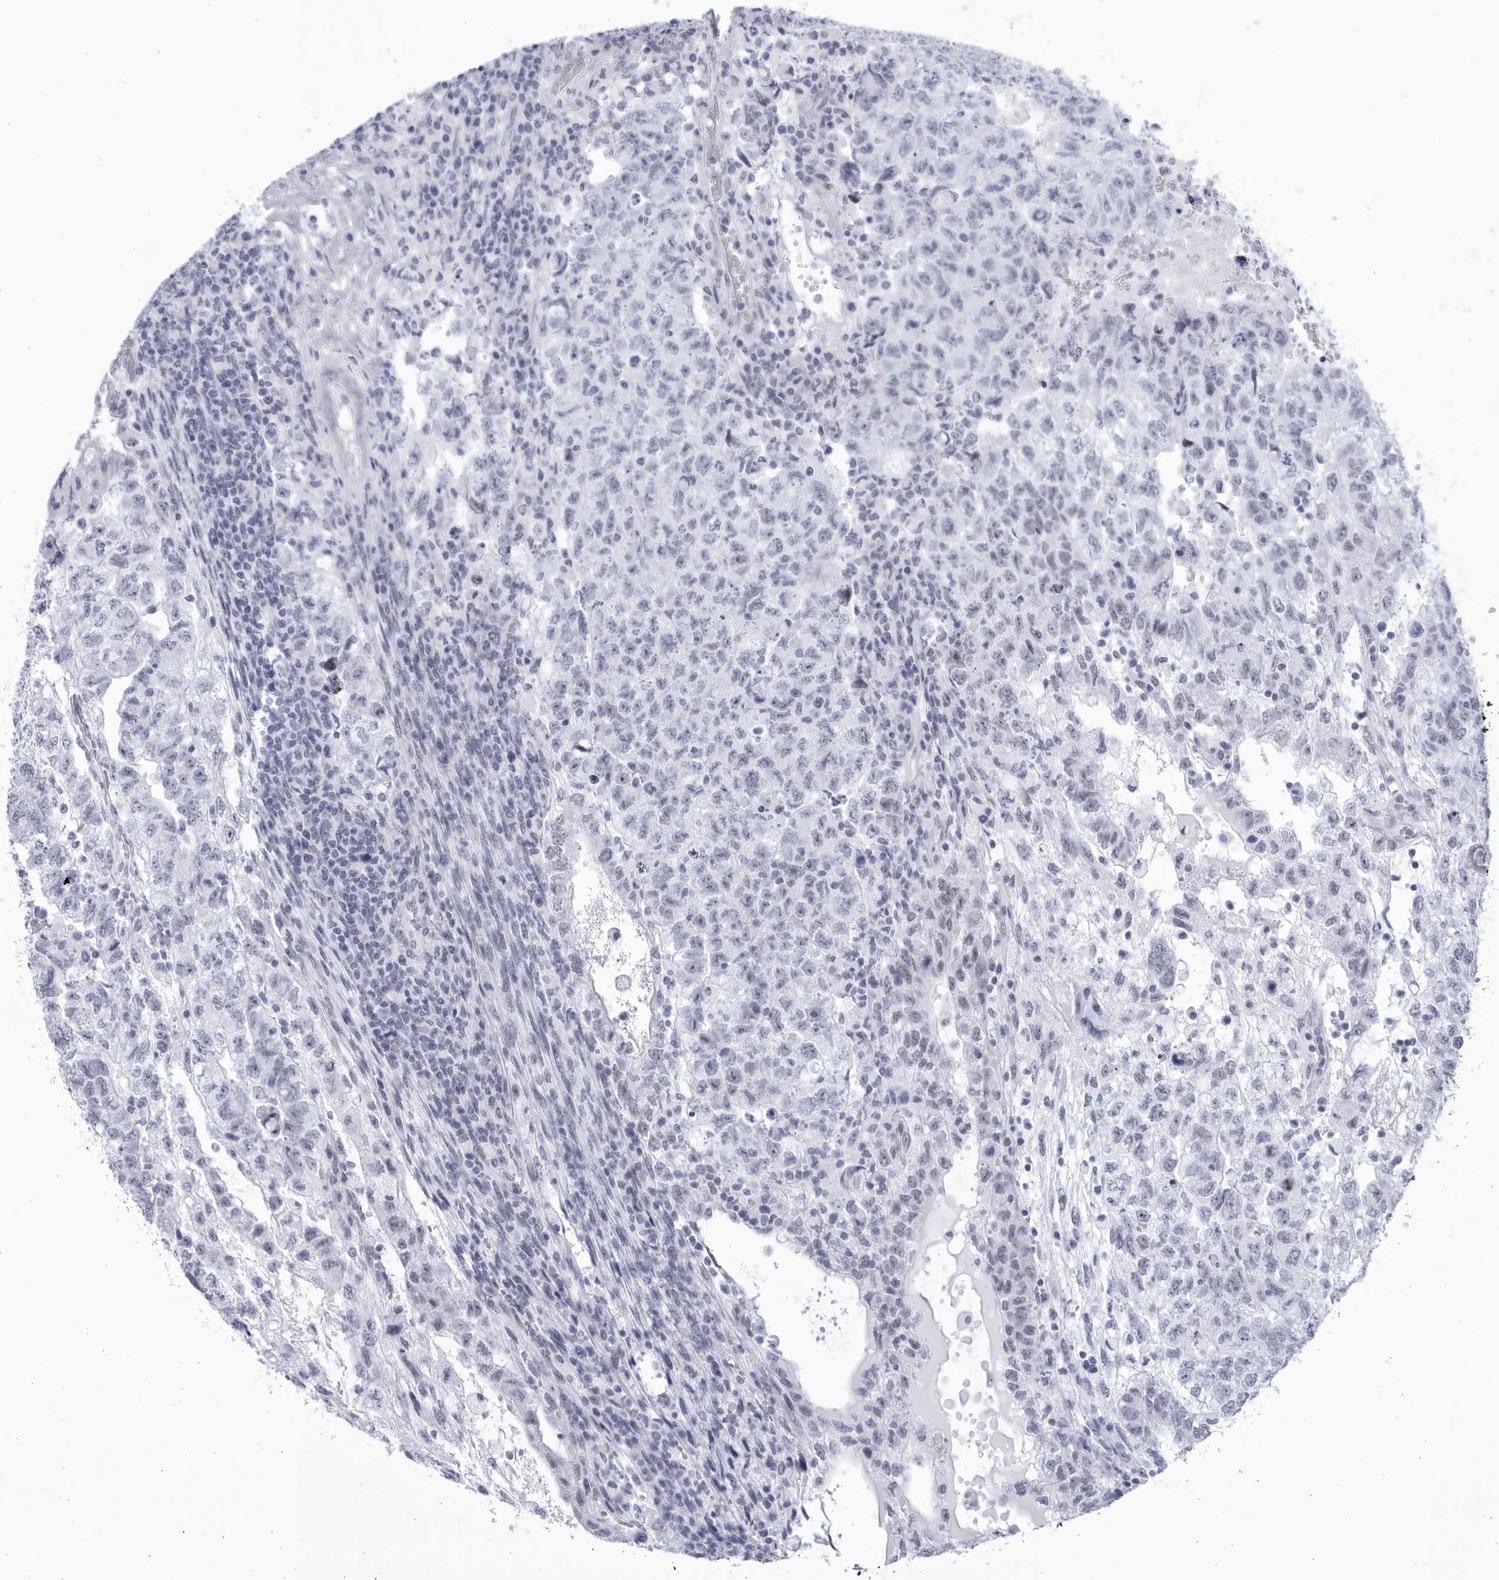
{"staining": {"intensity": "weak", "quantity": "<25%", "location": "nuclear"}, "tissue": "testis cancer", "cell_type": "Tumor cells", "image_type": "cancer", "snomed": [{"axis": "morphology", "description": "Carcinoma, Embryonal, NOS"}, {"axis": "topography", "description": "Testis"}], "caption": "The micrograph shows no staining of tumor cells in testis embryonal carcinoma.", "gene": "CCDC181", "patient": {"sex": "male", "age": 36}}